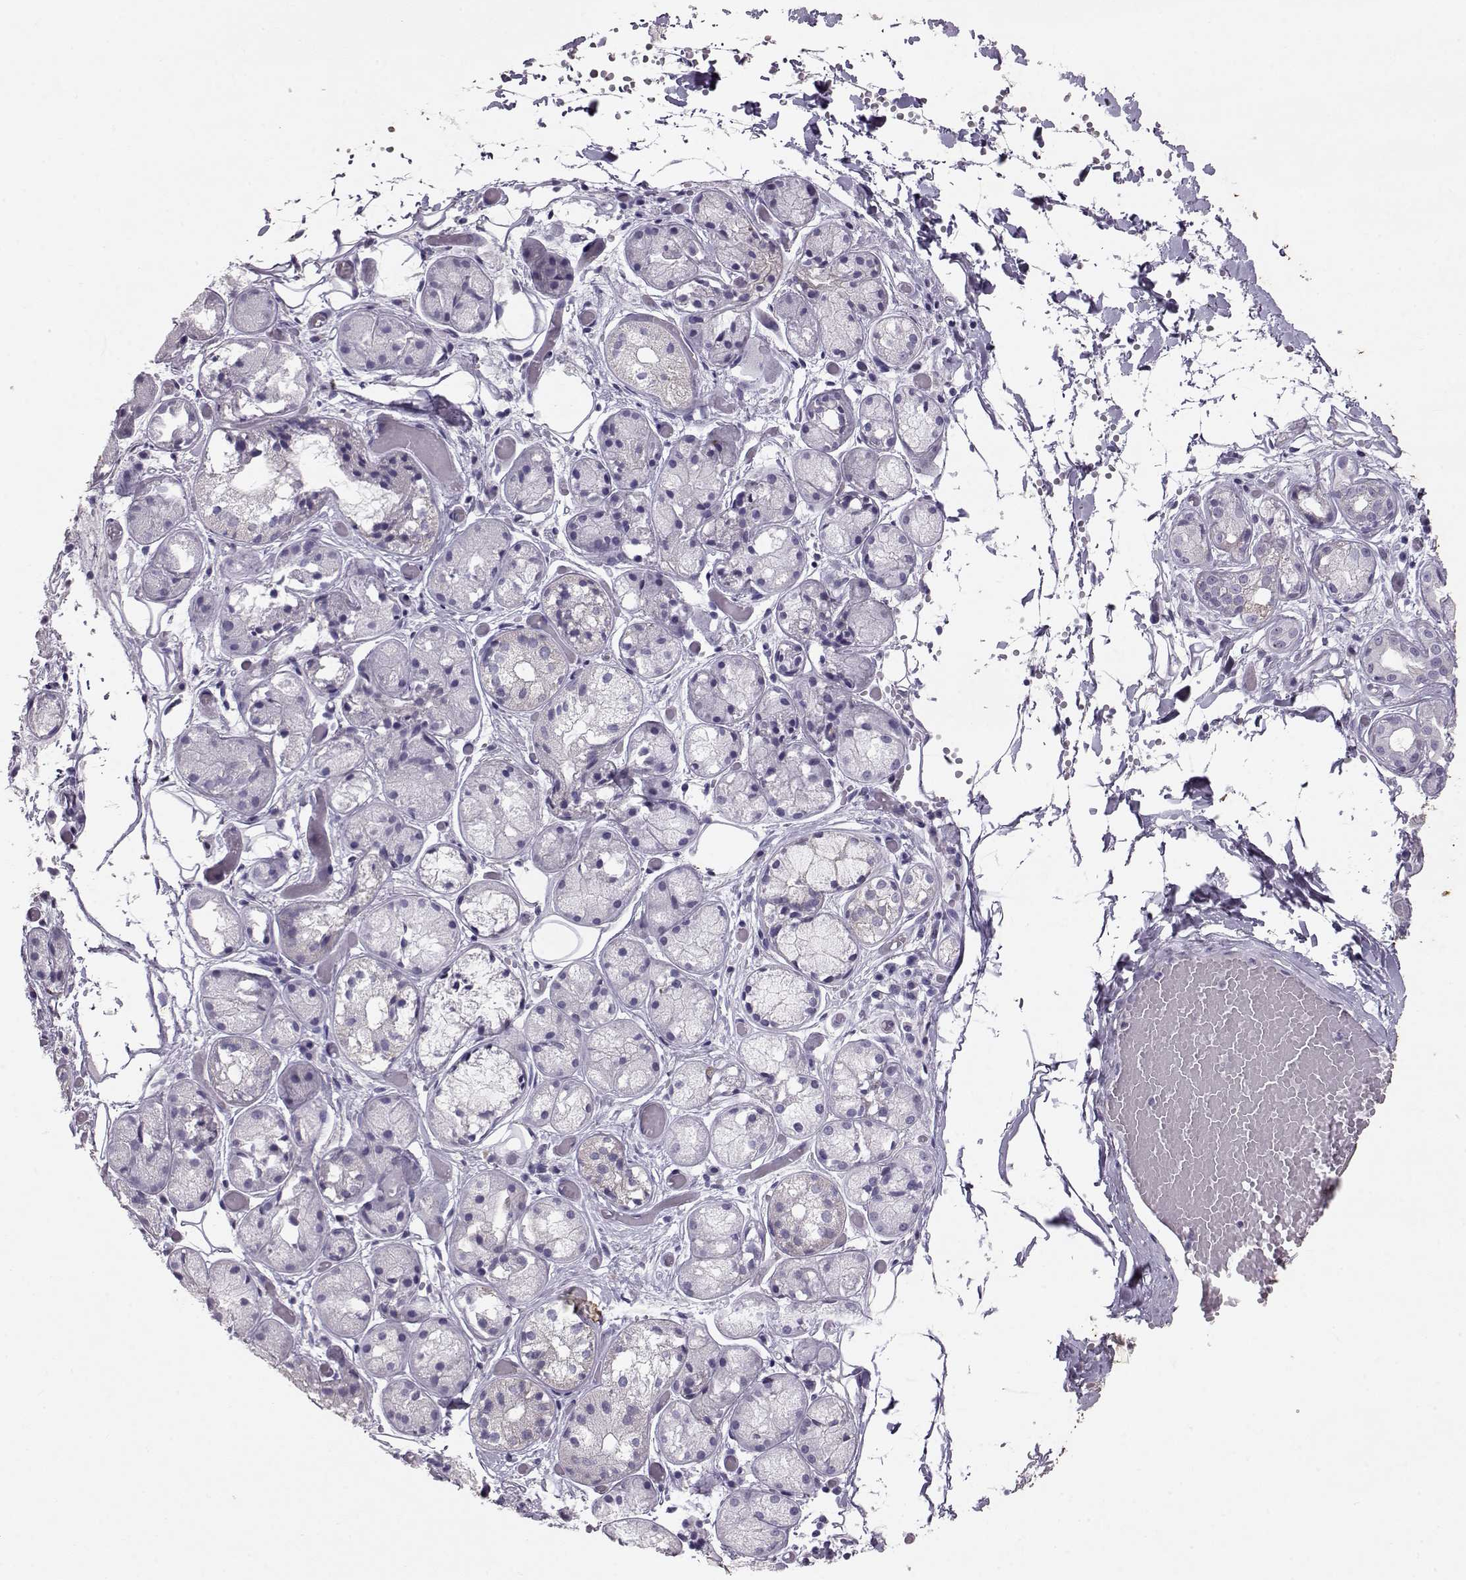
{"staining": {"intensity": "negative", "quantity": "none", "location": "none"}, "tissue": "salivary gland", "cell_type": "Glandular cells", "image_type": "normal", "snomed": [{"axis": "morphology", "description": "Normal tissue, NOS"}, {"axis": "topography", "description": "Salivary gland"}, {"axis": "topography", "description": "Peripheral nerve tissue"}], "caption": "IHC image of normal salivary gland: salivary gland stained with DAB (3,3'-diaminobenzidine) displays no significant protein staining in glandular cells.", "gene": "RD3", "patient": {"sex": "male", "age": 71}}